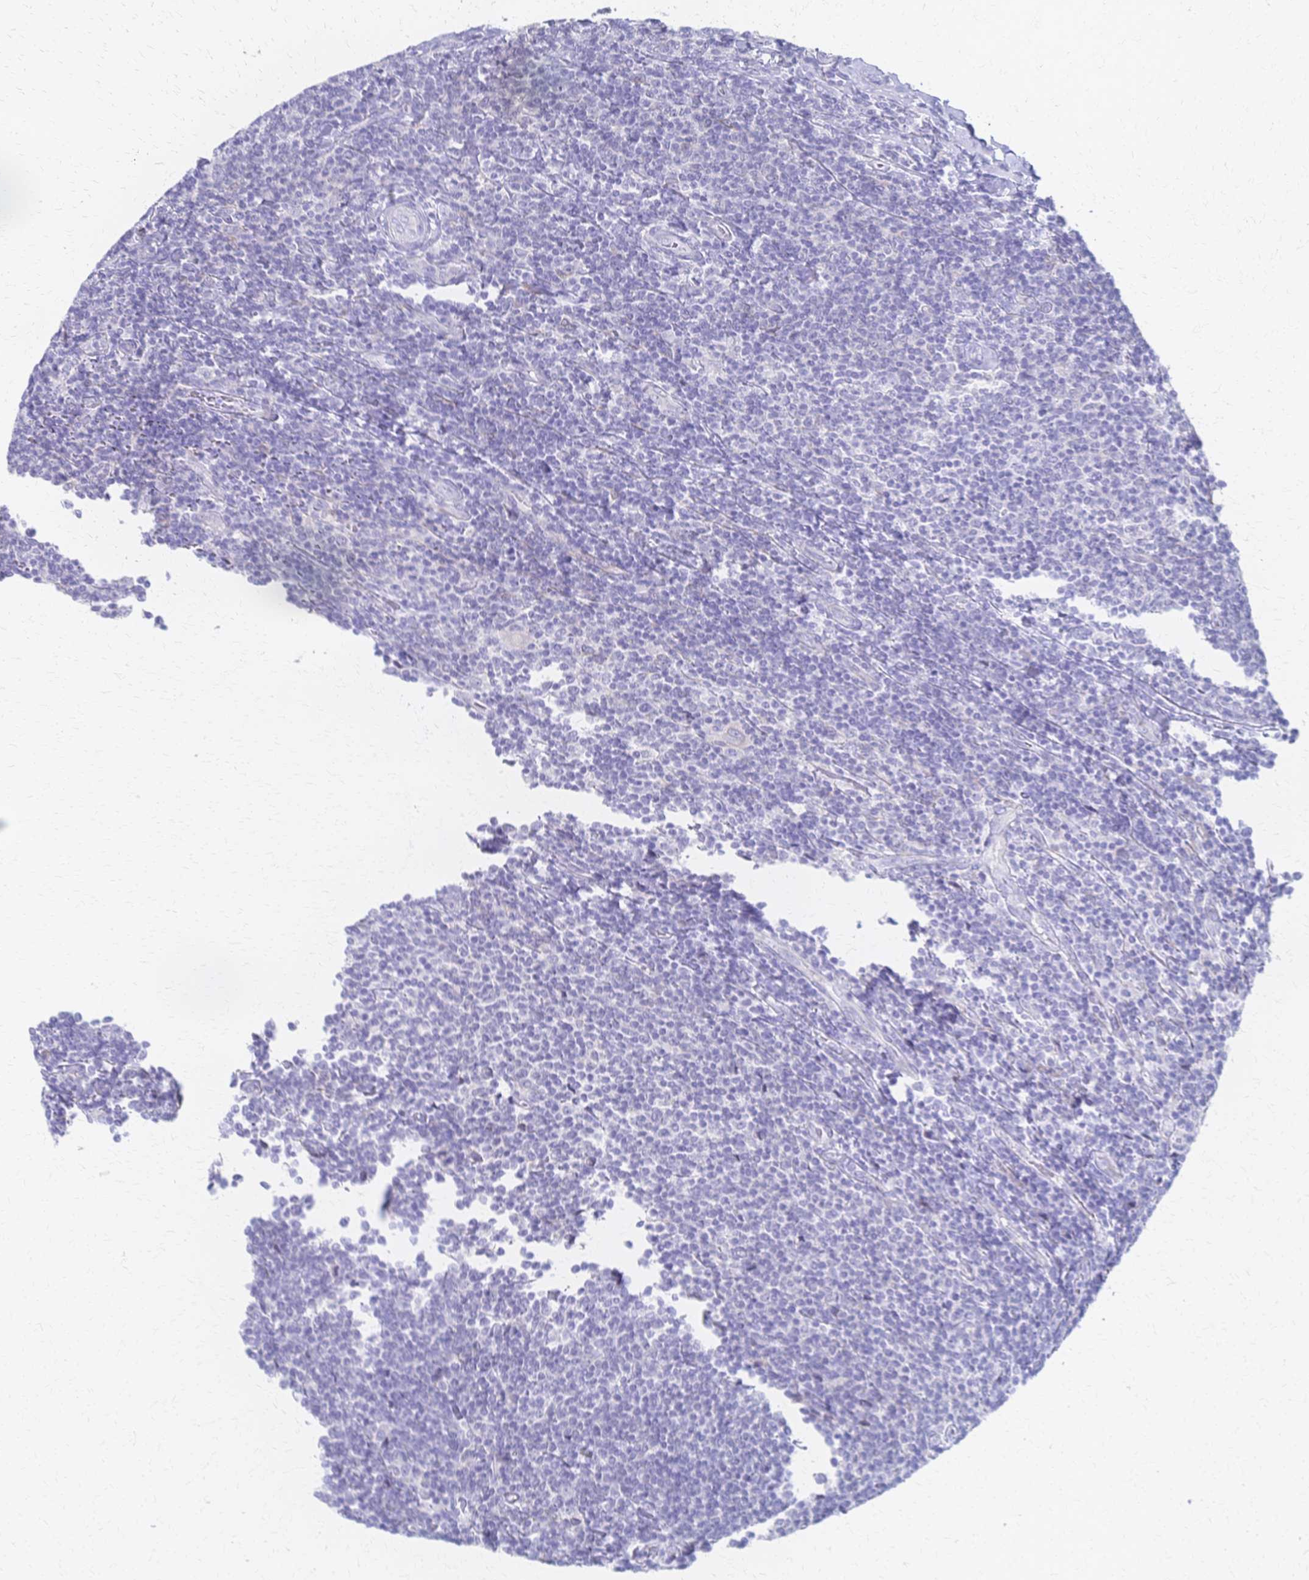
{"staining": {"intensity": "negative", "quantity": "none", "location": "none"}, "tissue": "lymphoma", "cell_type": "Tumor cells", "image_type": "cancer", "snomed": [{"axis": "morphology", "description": "Malignant lymphoma, non-Hodgkin's type, Low grade"}, {"axis": "topography", "description": "Lymph node"}], "caption": "The image shows no significant expression in tumor cells of low-grade malignant lymphoma, non-Hodgkin's type.", "gene": "CYB5A", "patient": {"sex": "male", "age": 52}}